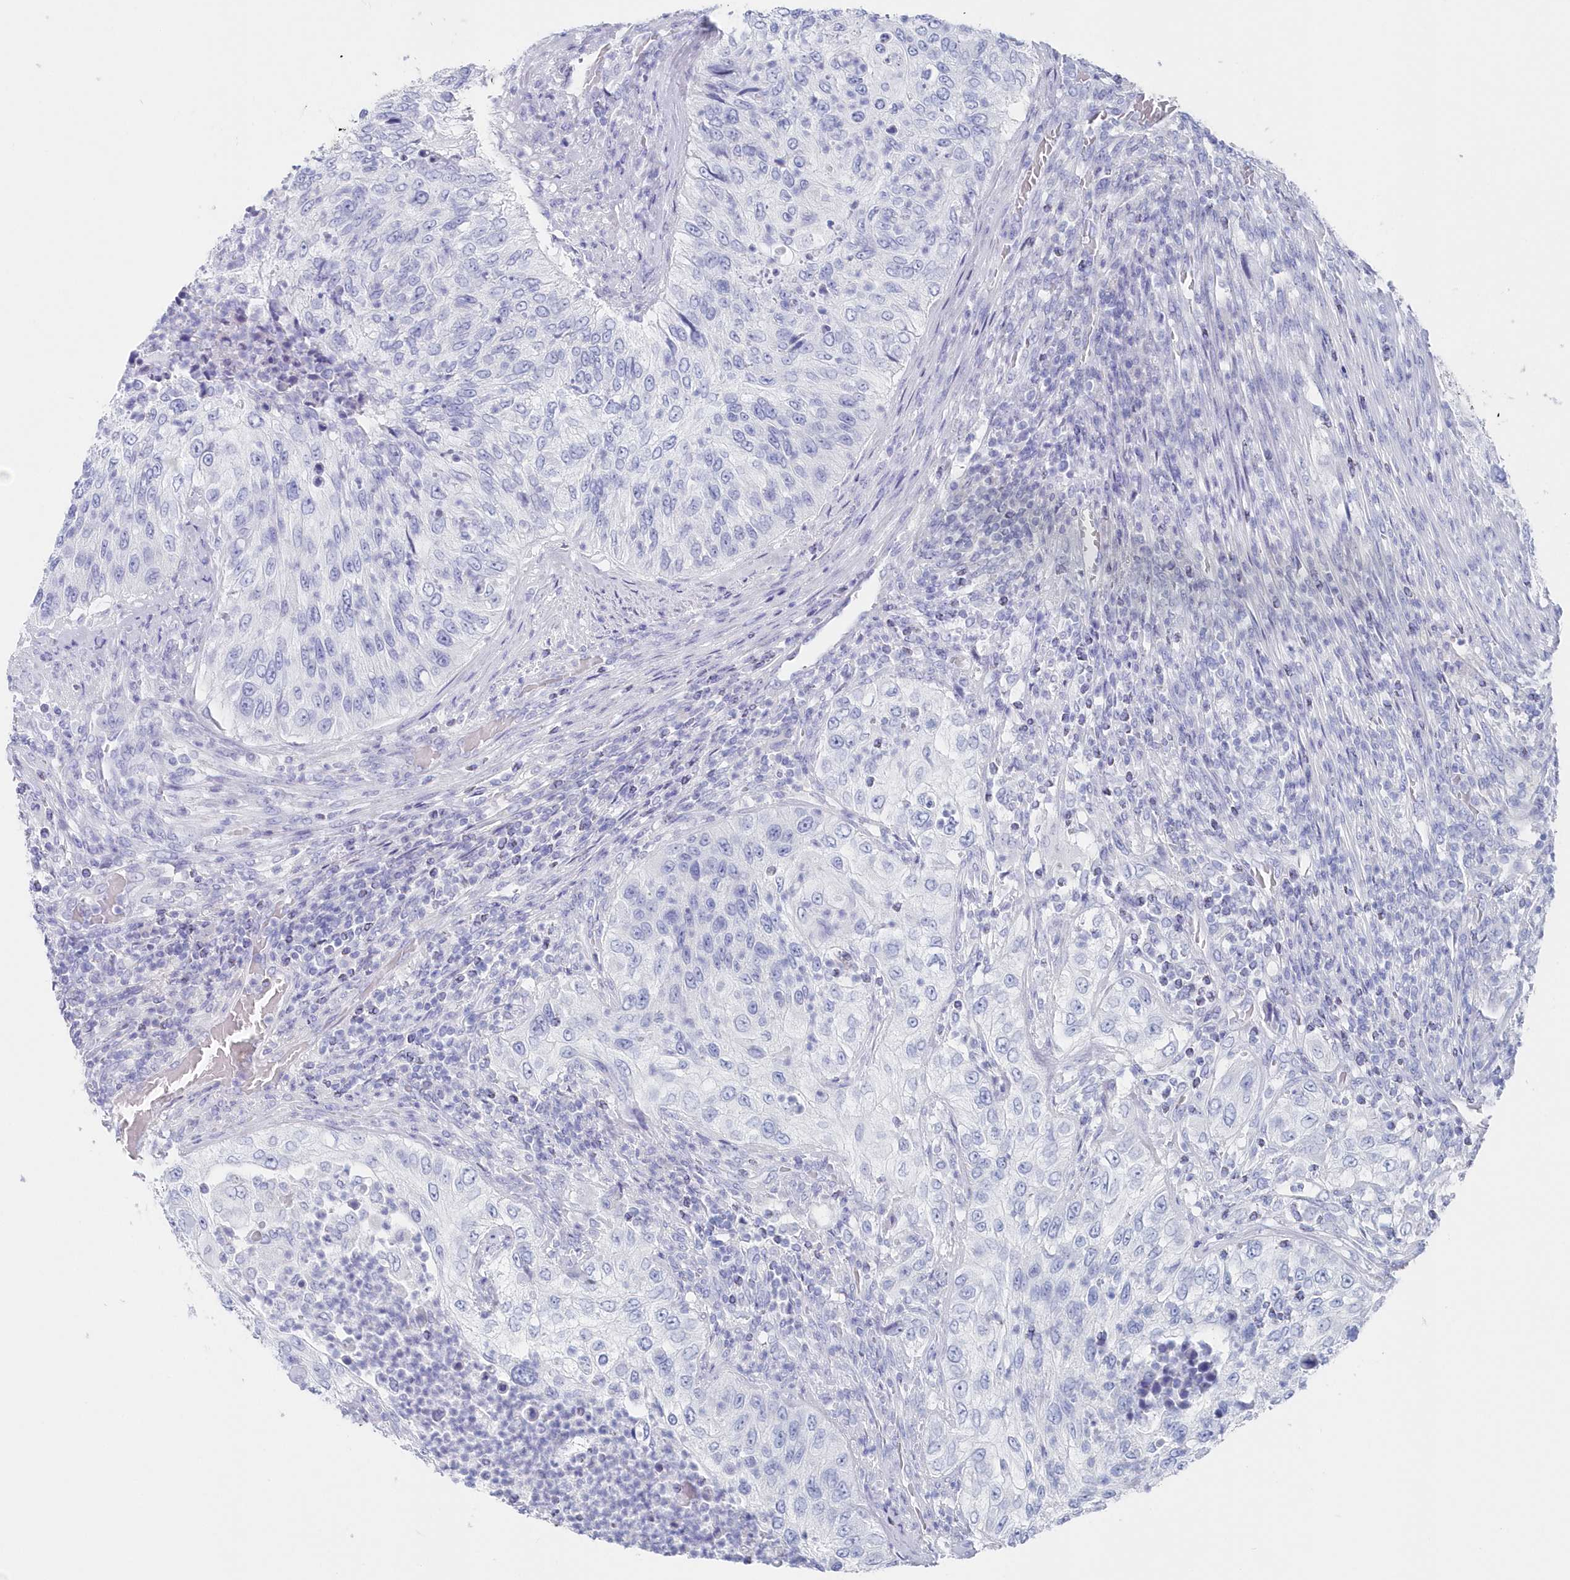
{"staining": {"intensity": "negative", "quantity": "none", "location": "none"}, "tissue": "urothelial cancer", "cell_type": "Tumor cells", "image_type": "cancer", "snomed": [{"axis": "morphology", "description": "Urothelial carcinoma, High grade"}, {"axis": "topography", "description": "Urinary bladder"}], "caption": "A micrograph of human urothelial carcinoma (high-grade) is negative for staining in tumor cells.", "gene": "CSNK1G2", "patient": {"sex": "female", "age": 60}}